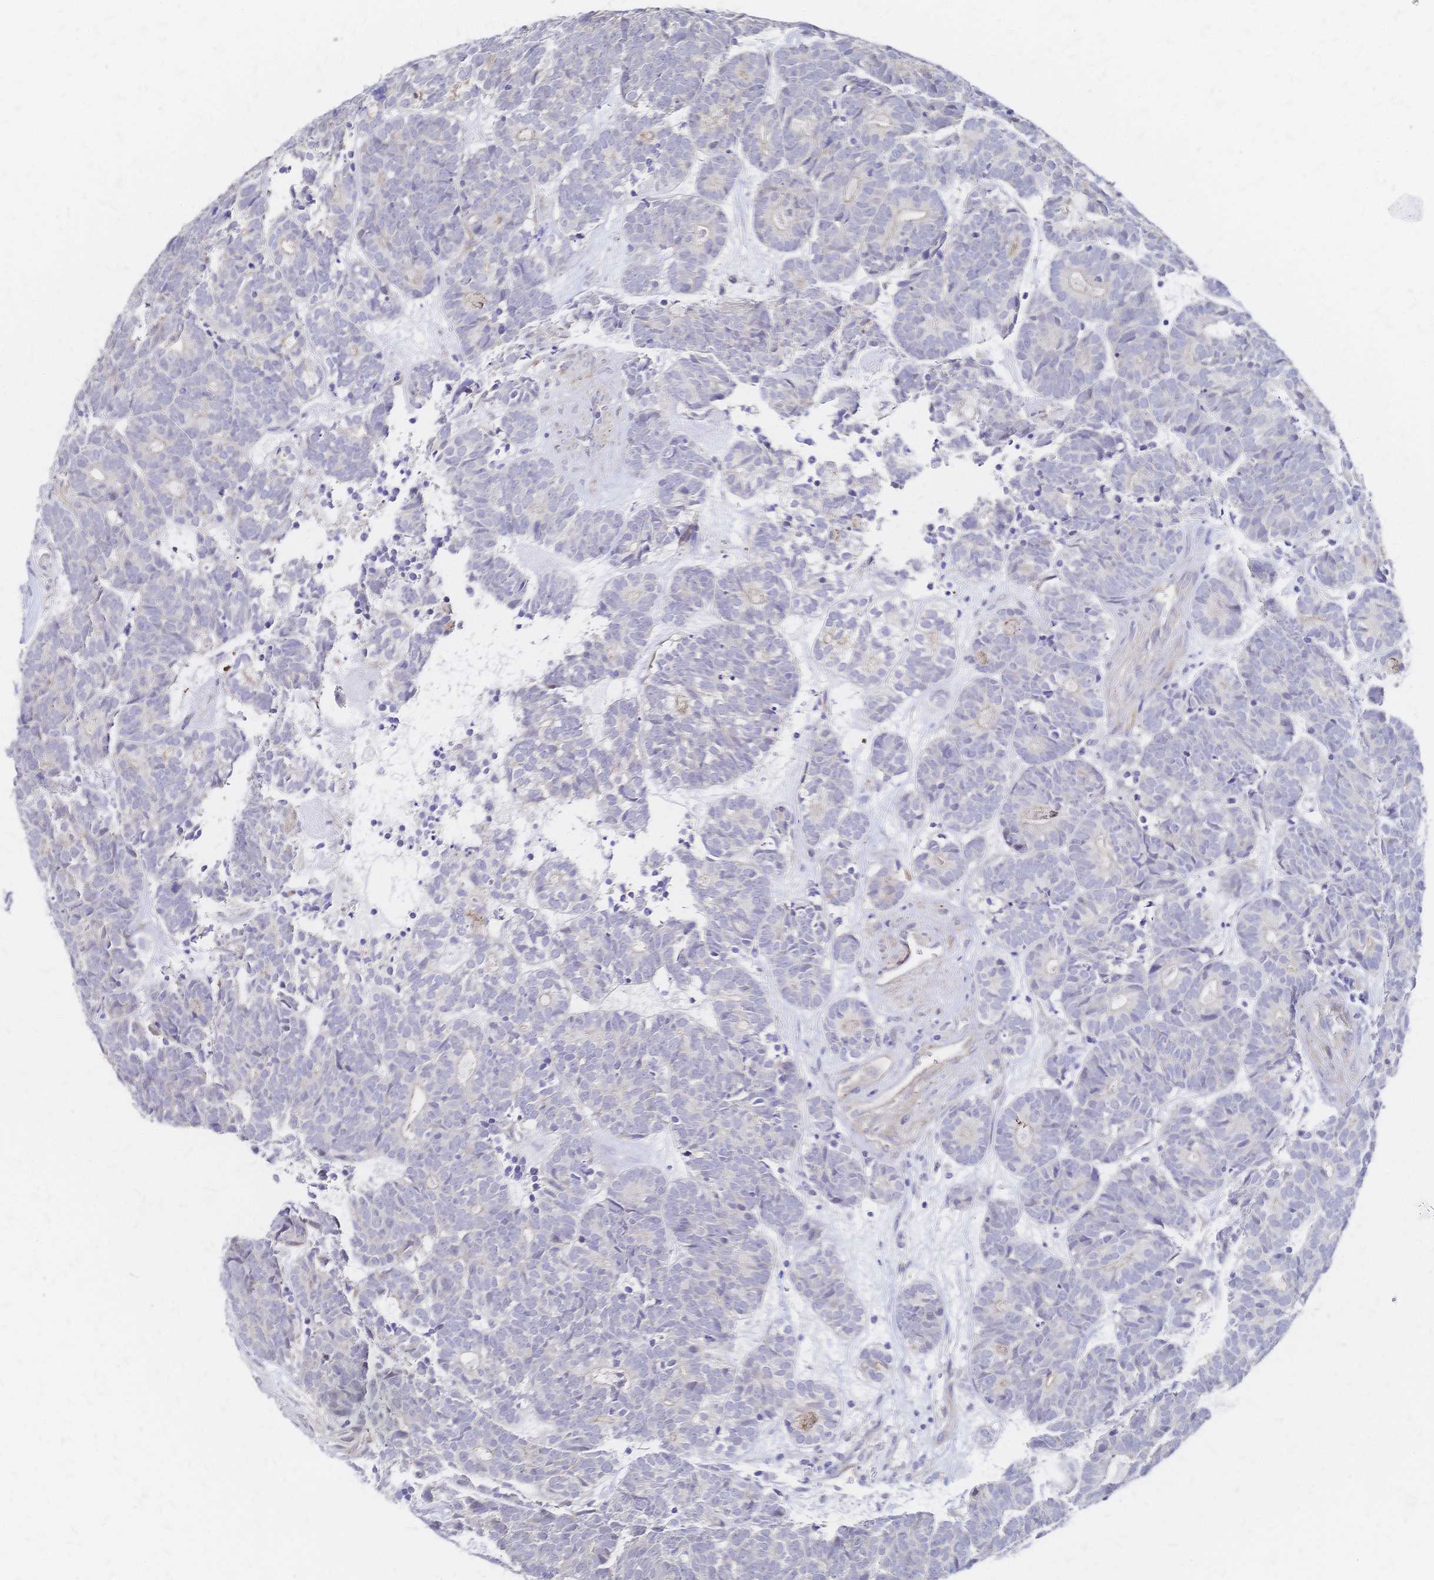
{"staining": {"intensity": "negative", "quantity": "none", "location": "none"}, "tissue": "head and neck cancer", "cell_type": "Tumor cells", "image_type": "cancer", "snomed": [{"axis": "morphology", "description": "Adenocarcinoma, NOS"}, {"axis": "topography", "description": "Head-Neck"}], "caption": "A high-resolution micrograph shows immunohistochemistry staining of head and neck cancer (adenocarcinoma), which demonstrates no significant positivity in tumor cells.", "gene": "SLC5A1", "patient": {"sex": "female", "age": 81}}